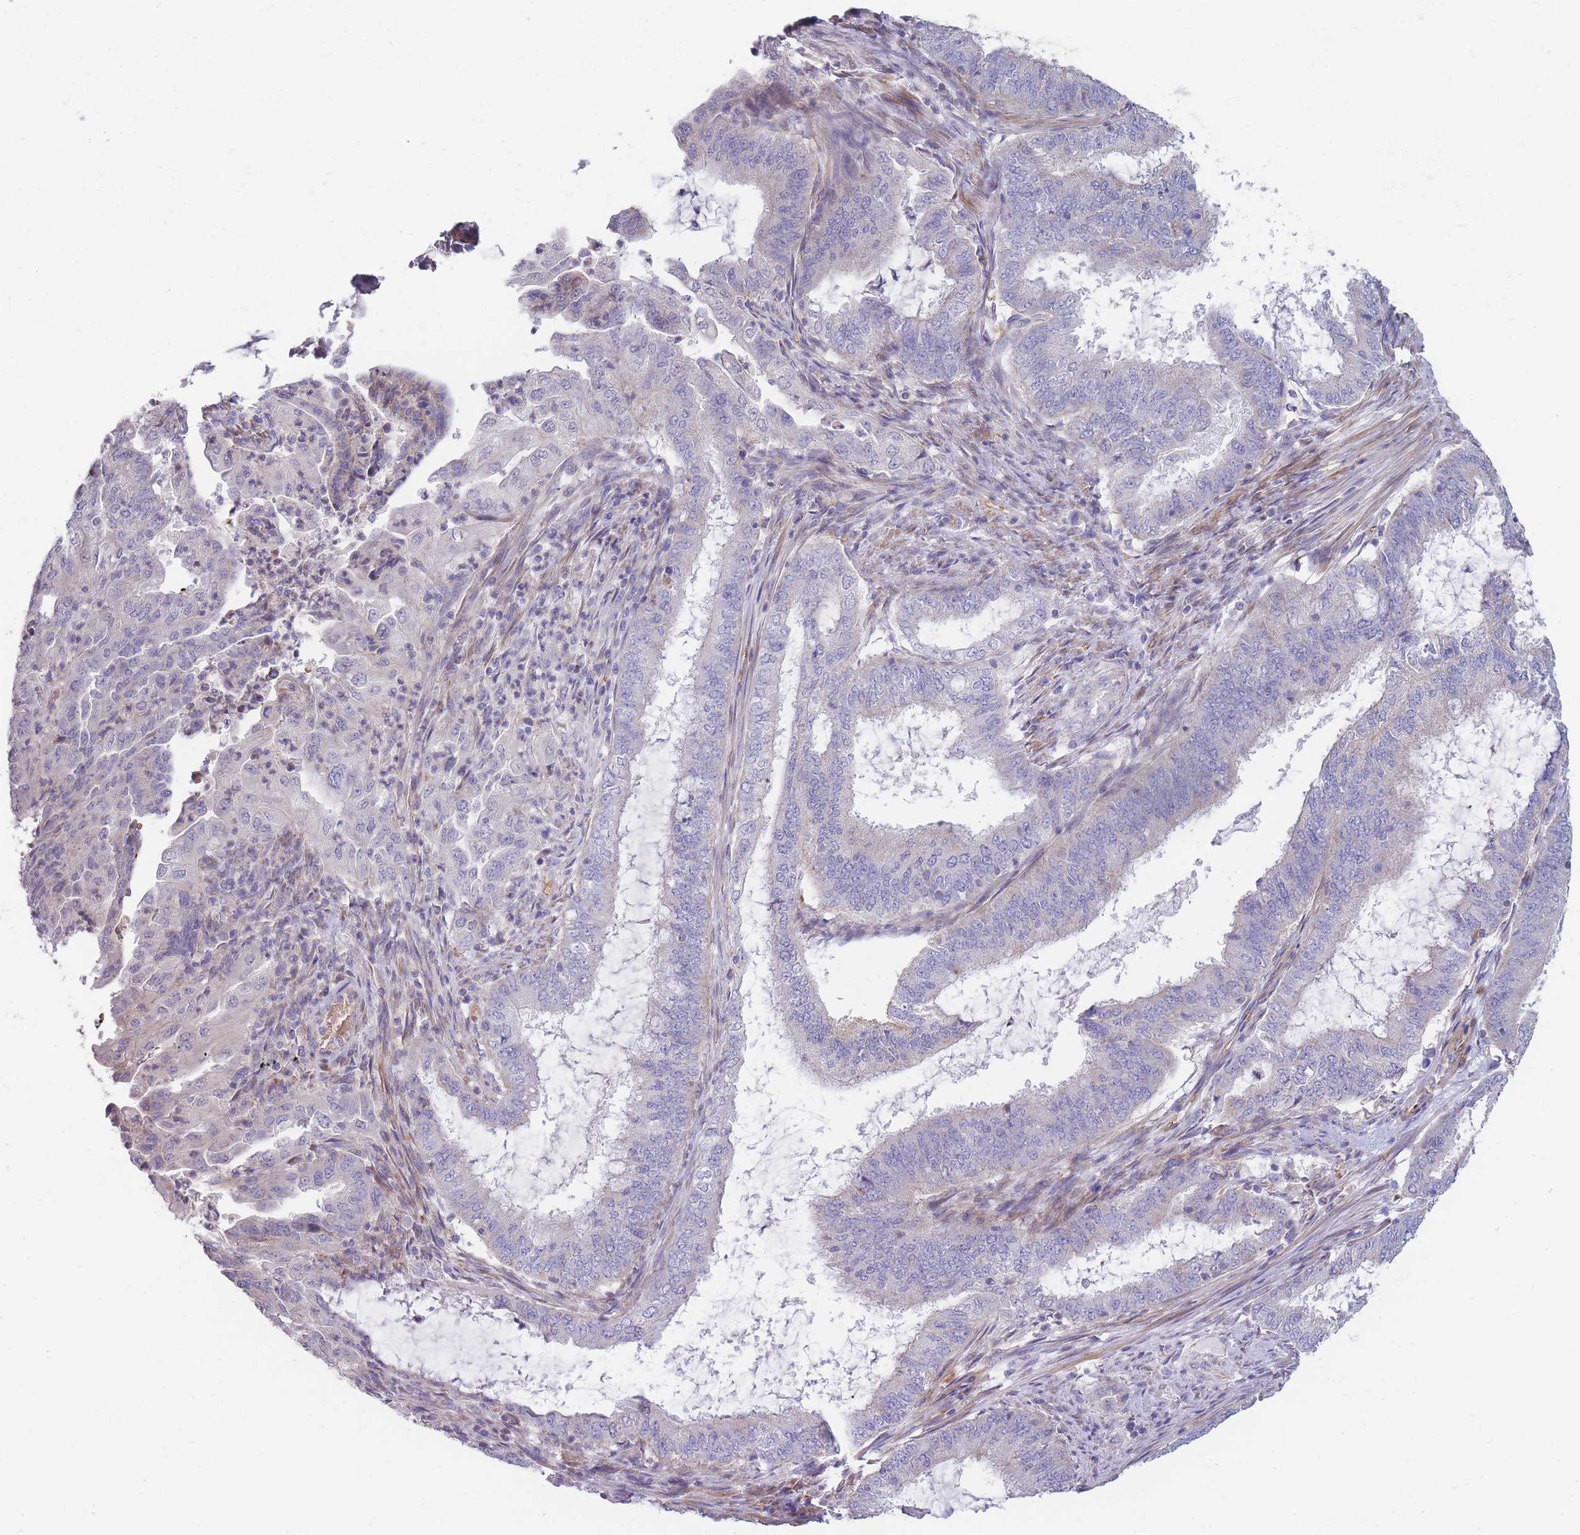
{"staining": {"intensity": "negative", "quantity": "none", "location": "none"}, "tissue": "endometrial cancer", "cell_type": "Tumor cells", "image_type": "cancer", "snomed": [{"axis": "morphology", "description": "Adenocarcinoma, NOS"}, {"axis": "topography", "description": "Endometrium"}], "caption": "IHC image of endometrial cancer (adenocarcinoma) stained for a protein (brown), which shows no expression in tumor cells. (Brightfield microscopy of DAB immunohistochemistry (IHC) at high magnification).", "gene": "SMPD4", "patient": {"sex": "female", "age": 51}}